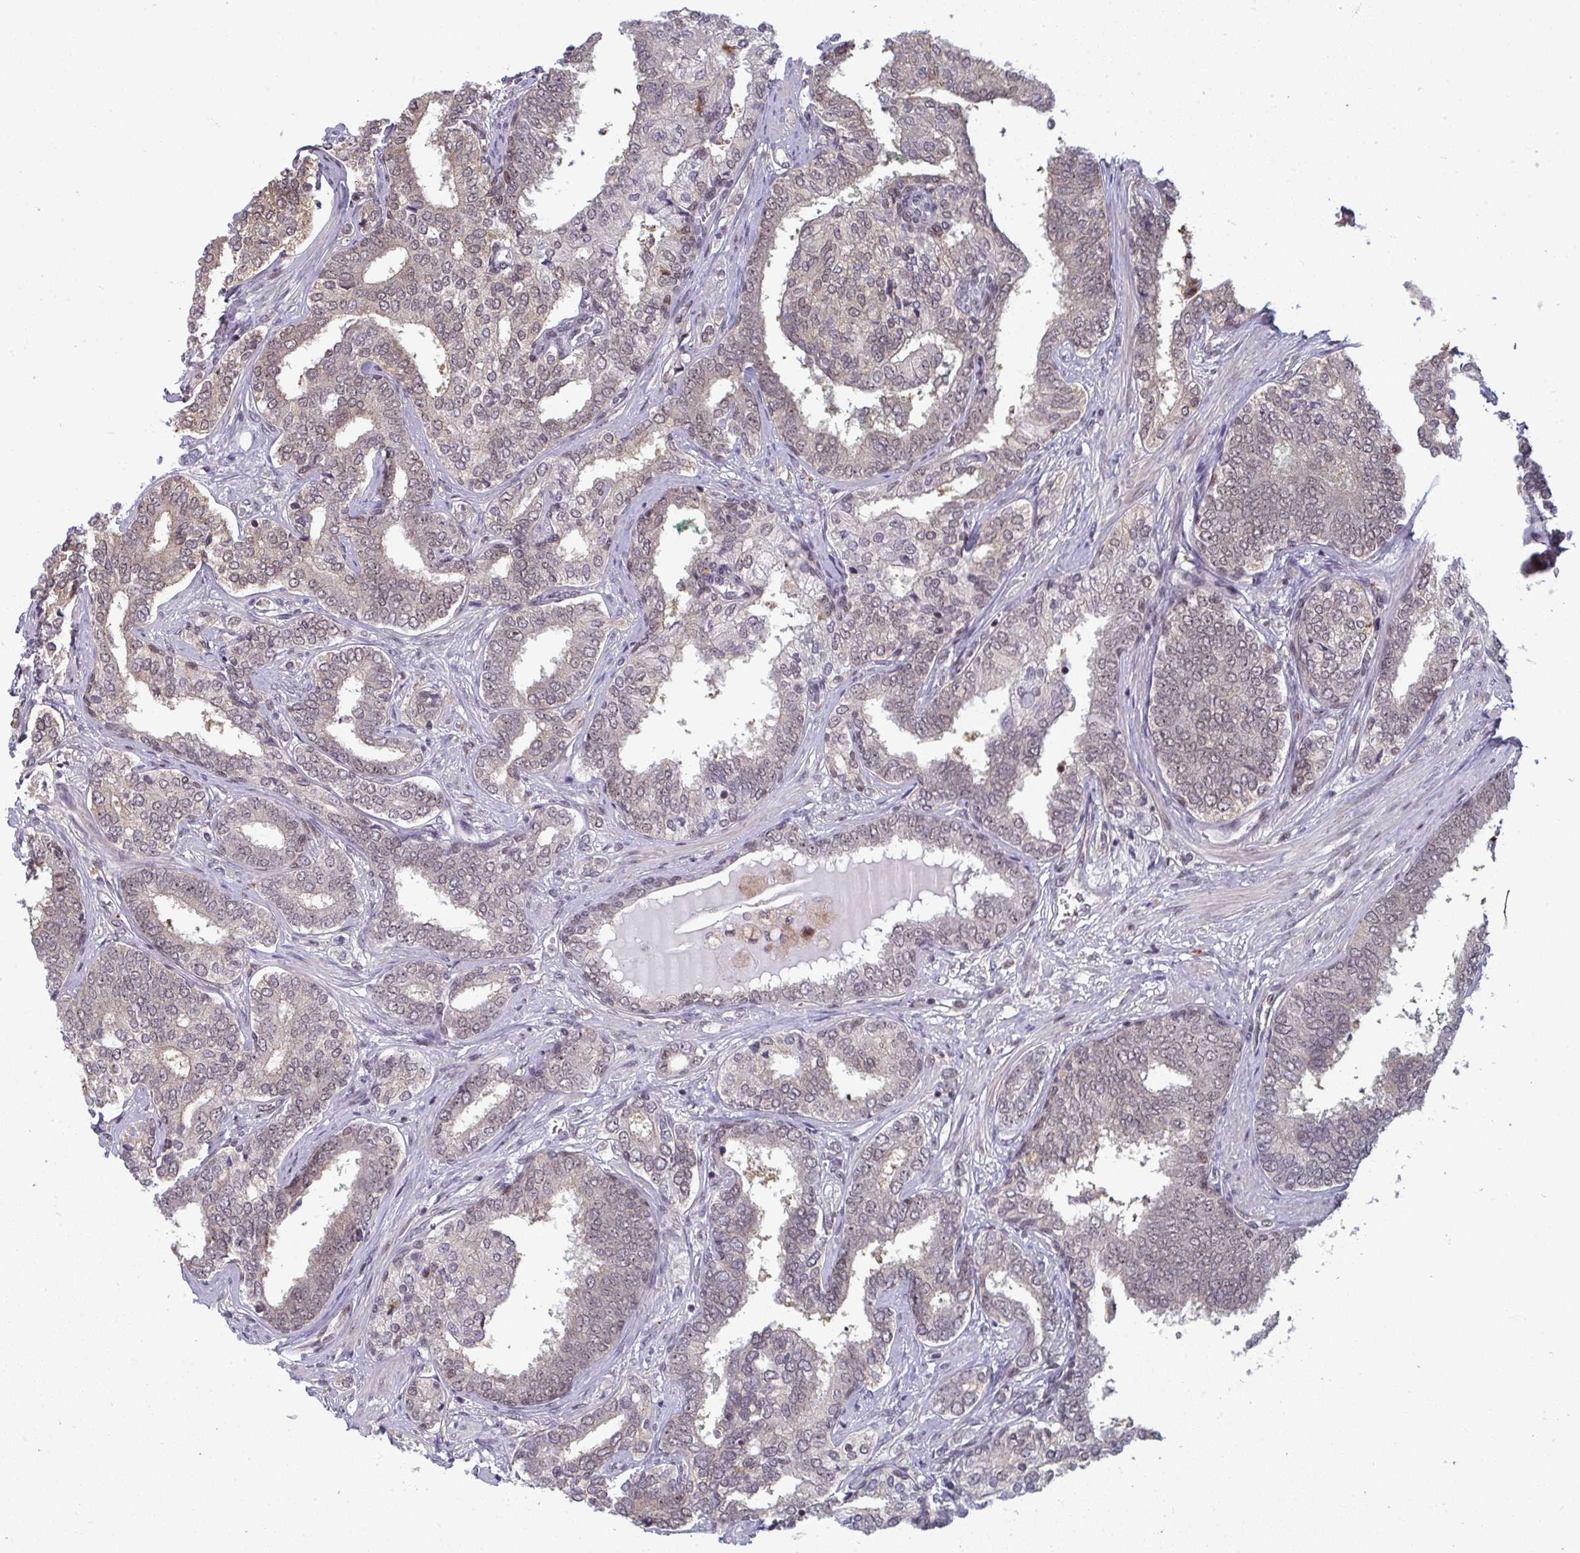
{"staining": {"intensity": "moderate", "quantity": ">75%", "location": "nuclear"}, "tissue": "prostate cancer", "cell_type": "Tumor cells", "image_type": "cancer", "snomed": [{"axis": "morphology", "description": "Adenocarcinoma, High grade"}, {"axis": "topography", "description": "Prostate"}], "caption": "Tumor cells reveal medium levels of moderate nuclear expression in about >75% of cells in human prostate cancer (adenocarcinoma (high-grade)).", "gene": "ATF1", "patient": {"sex": "male", "age": 72}}